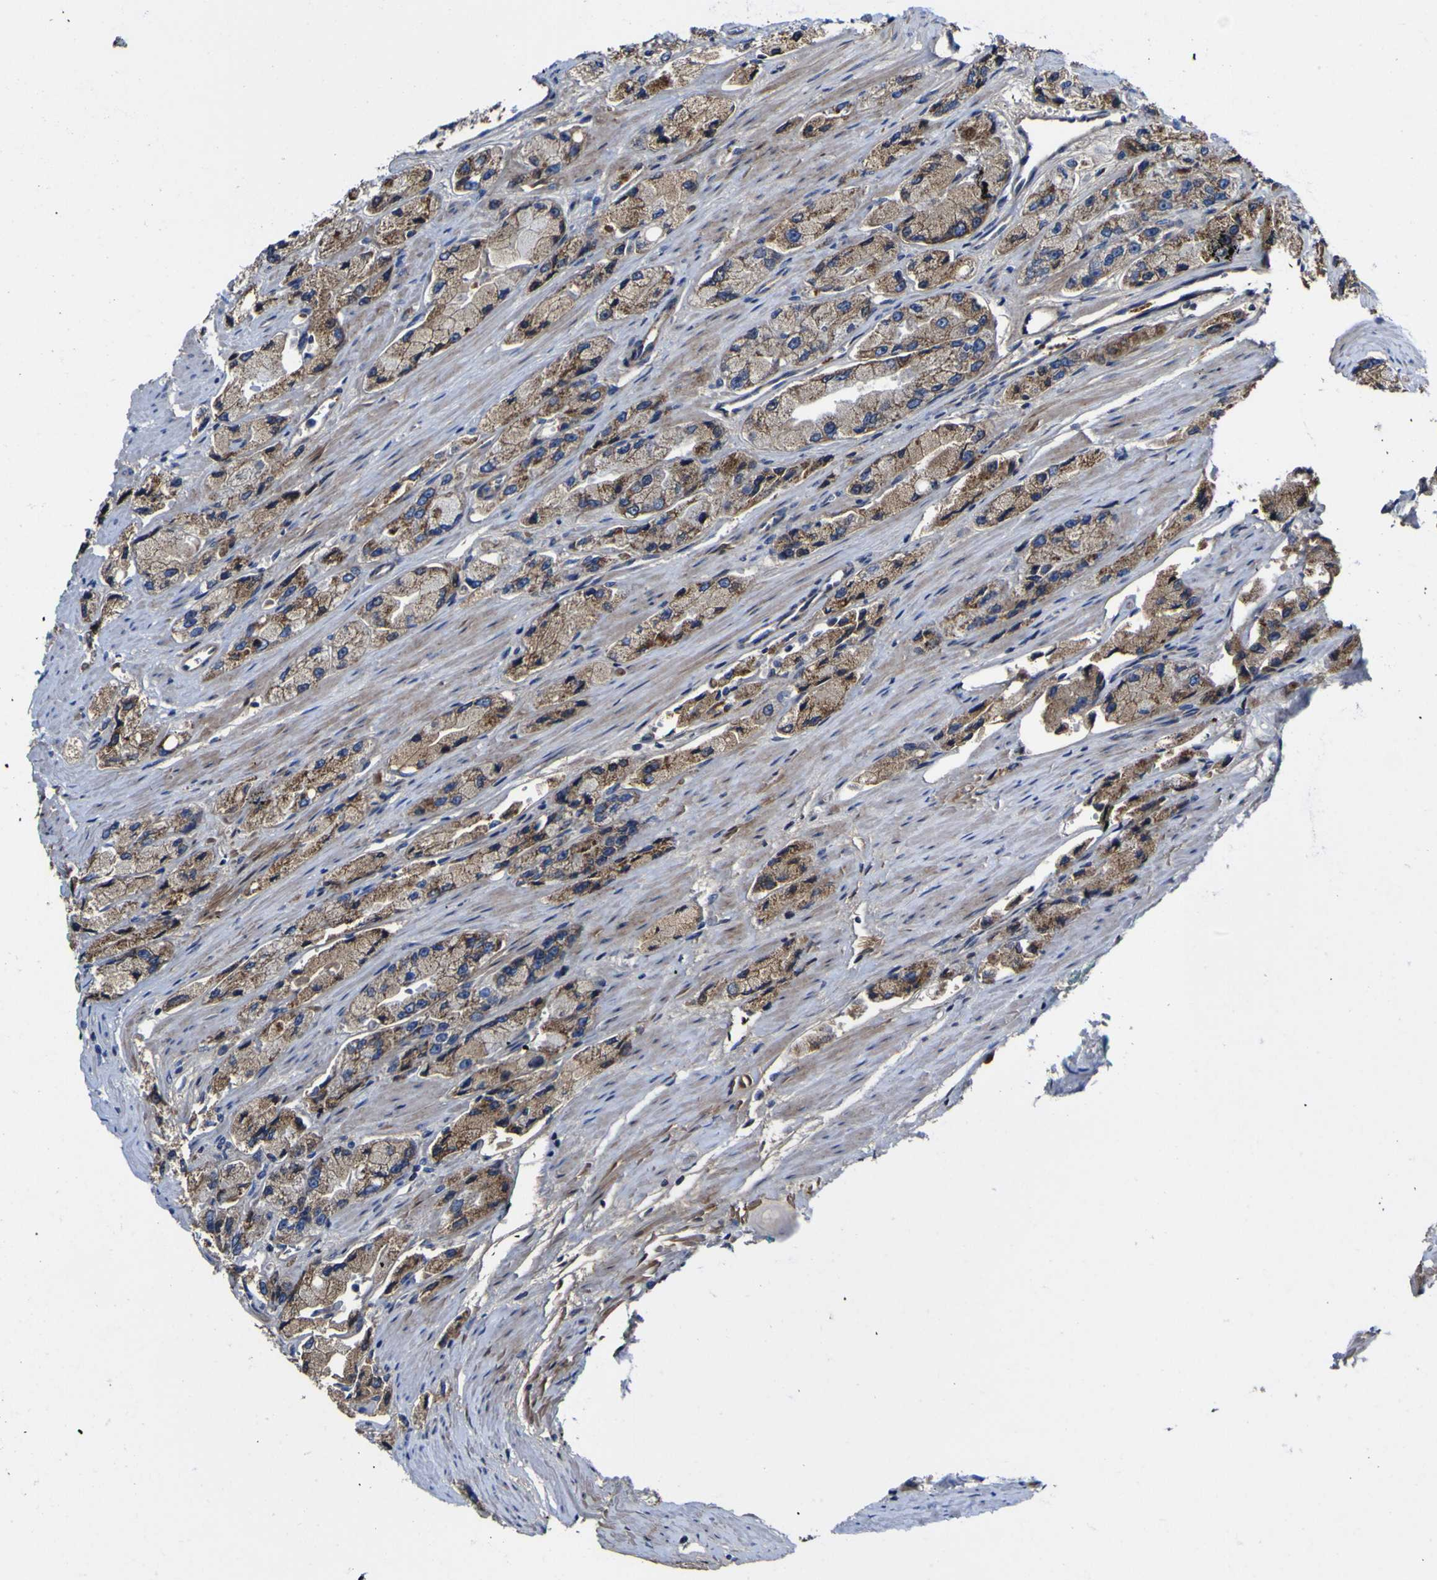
{"staining": {"intensity": "moderate", "quantity": ">75%", "location": "cytoplasmic/membranous"}, "tissue": "prostate cancer", "cell_type": "Tumor cells", "image_type": "cancer", "snomed": [{"axis": "morphology", "description": "Adenocarcinoma, High grade"}, {"axis": "topography", "description": "Prostate"}], "caption": "Prostate cancer (adenocarcinoma (high-grade)) tissue exhibits moderate cytoplasmic/membranous expression in about >75% of tumor cells, visualized by immunohistochemistry. Using DAB (brown) and hematoxylin (blue) stains, captured at high magnification using brightfield microscopy.", "gene": "CCDC90B", "patient": {"sex": "male", "age": 58}}